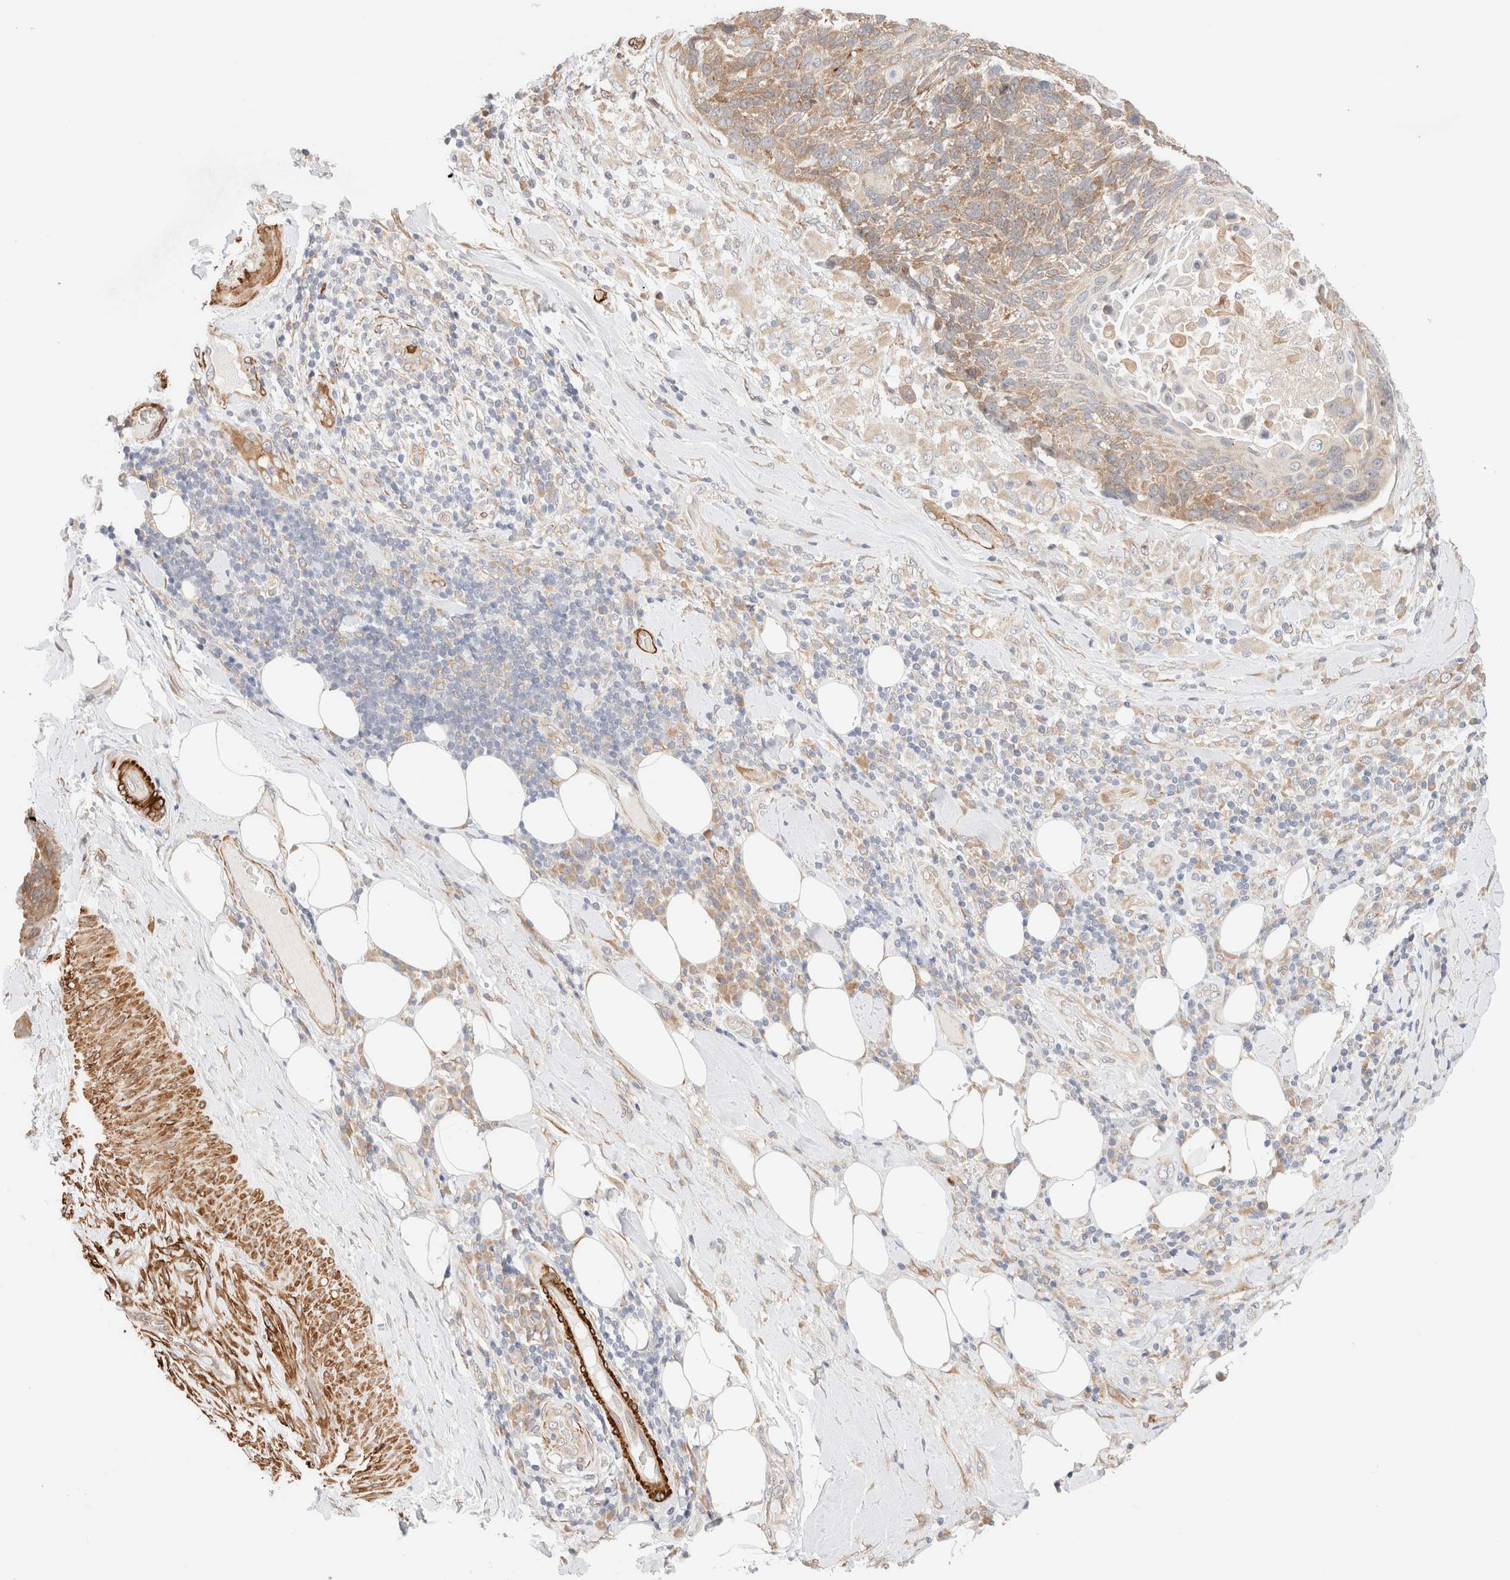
{"staining": {"intensity": "weak", "quantity": ">75%", "location": "cytoplasmic/membranous,nuclear"}, "tissue": "lung cancer", "cell_type": "Tumor cells", "image_type": "cancer", "snomed": [{"axis": "morphology", "description": "Squamous cell carcinoma, NOS"}, {"axis": "topography", "description": "Lung"}], "caption": "This photomicrograph reveals lung cancer (squamous cell carcinoma) stained with immunohistochemistry to label a protein in brown. The cytoplasmic/membranous and nuclear of tumor cells show weak positivity for the protein. Nuclei are counter-stained blue.", "gene": "RRP15", "patient": {"sex": "male", "age": 66}}